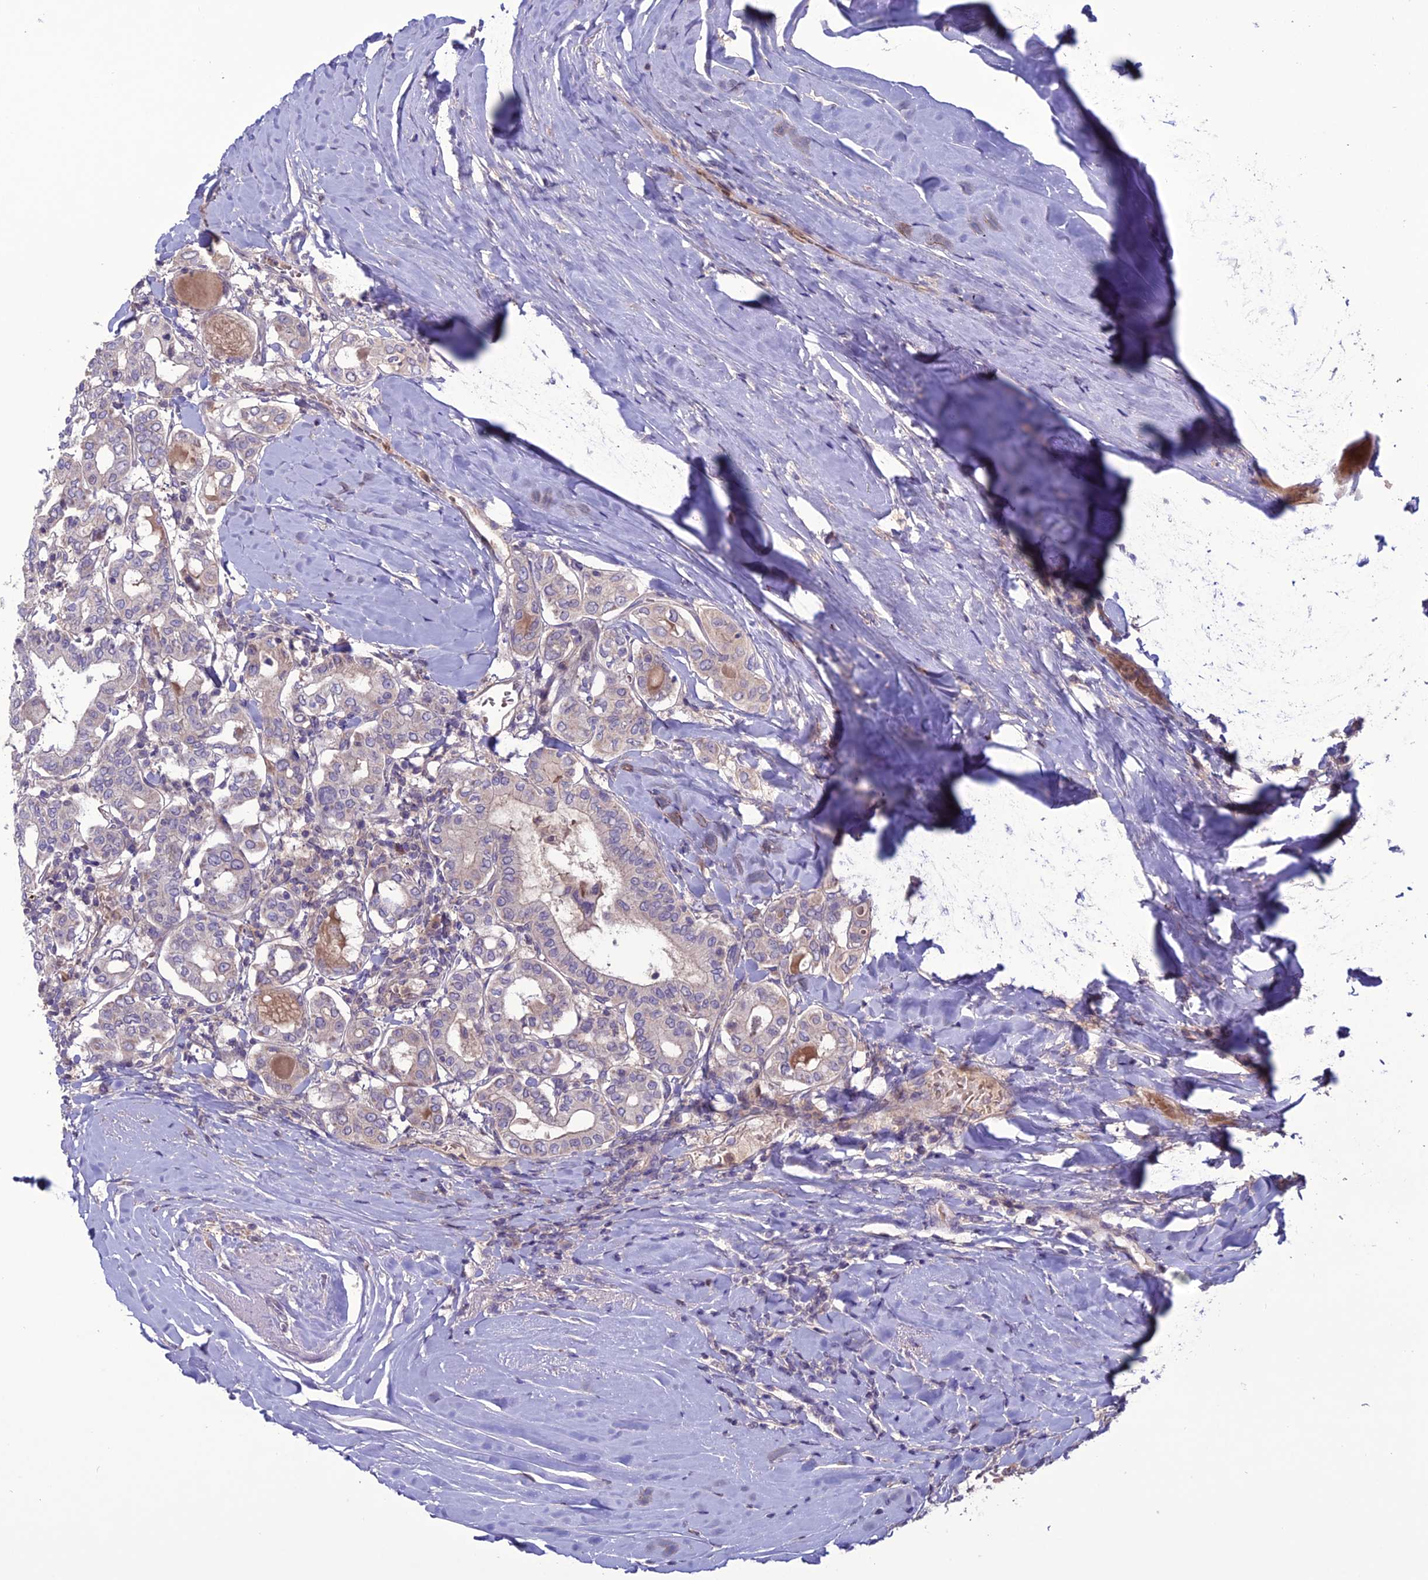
{"staining": {"intensity": "negative", "quantity": "none", "location": "none"}, "tissue": "thyroid cancer", "cell_type": "Tumor cells", "image_type": "cancer", "snomed": [{"axis": "morphology", "description": "Papillary adenocarcinoma, NOS"}, {"axis": "topography", "description": "Thyroid gland"}], "caption": "Papillary adenocarcinoma (thyroid) was stained to show a protein in brown. There is no significant positivity in tumor cells.", "gene": "C2orf76", "patient": {"sex": "female", "age": 72}}